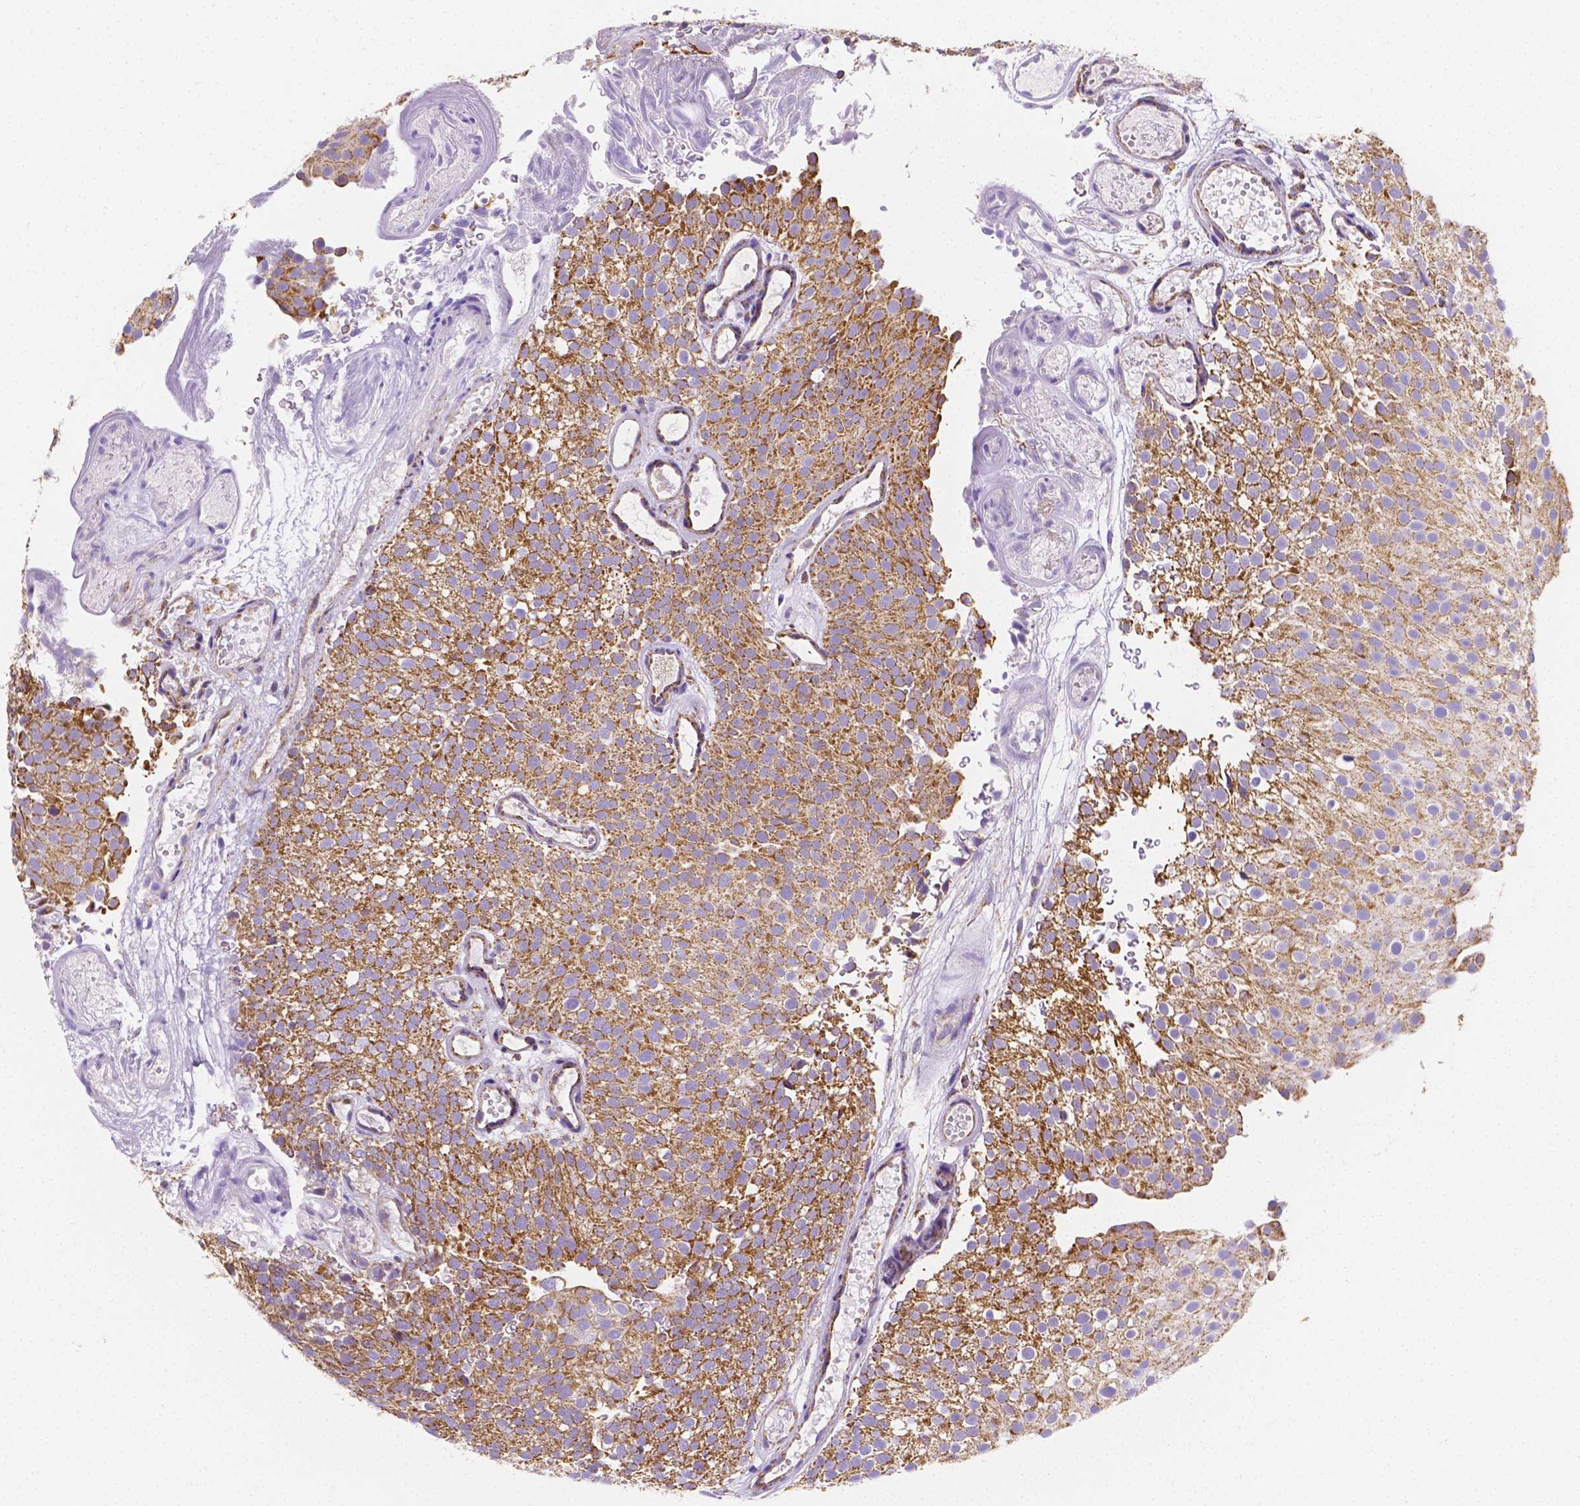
{"staining": {"intensity": "moderate", "quantity": ">75%", "location": "cytoplasmic/membranous"}, "tissue": "urothelial cancer", "cell_type": "Tumor cells", "image_type": "cancer", "snomed": [{"axis": "morphology", "description": "Urothelial carcinoma, Low grade"}, {"axis": "topography", "description": "Urinary bladder"}], "caption": "This histopathology image exhibits immunohistochemistry staining of urothelial carcinoma (low-grade), with medium moderate cytoplasmic/membranous expression in about >75% of tumor cells.", "gene": "SGTB", "patient": {"sex": "male", "age": 78}}